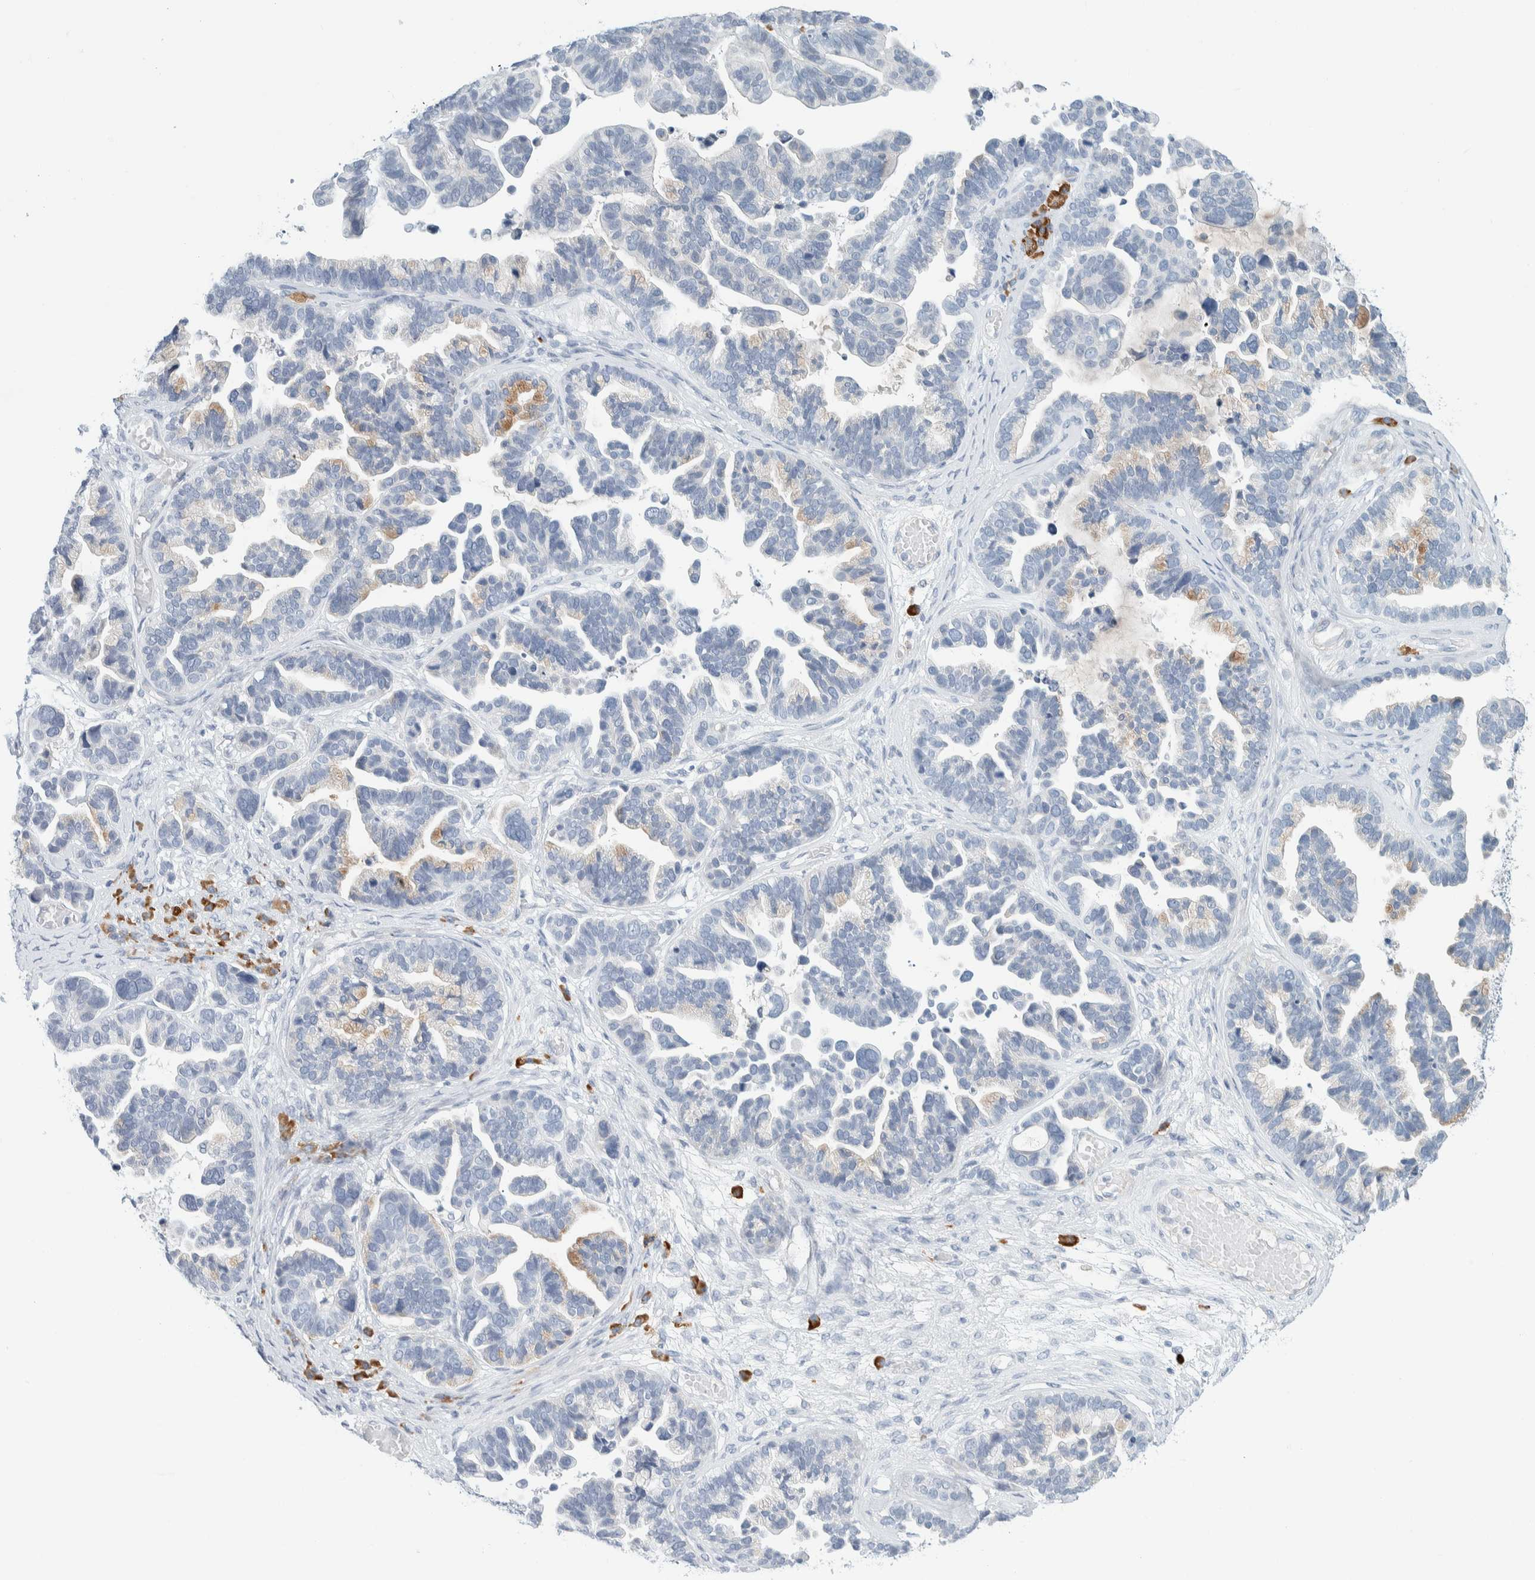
{"staining": {"intensity": "moderate", "quantity": "<25%", "location": "cytoplasmic/membranous"}, "tissue": "ovarian cancer", "cell_type": "Tumor cells", "image_type": "cancer", "snomed": [{"axis": "morphology", "description": "Cystadenocarcinoma, serous, NOS"}, {"axis": "topography", "description": "Ovary"}], "caption": "Ovarian serous cystadenocarcinoma was stained to show a protein in brown. There is low levels of moderate cytoplasmic/membranous positivity in about <25% of tumor cells. The protein is stained brown, and the nuclei are stained in blue (DAB IHC with brightfield microscopy, high magnification).", "gene": "ARHGAP27", "patient": {"sex": "female", "age": 56}}